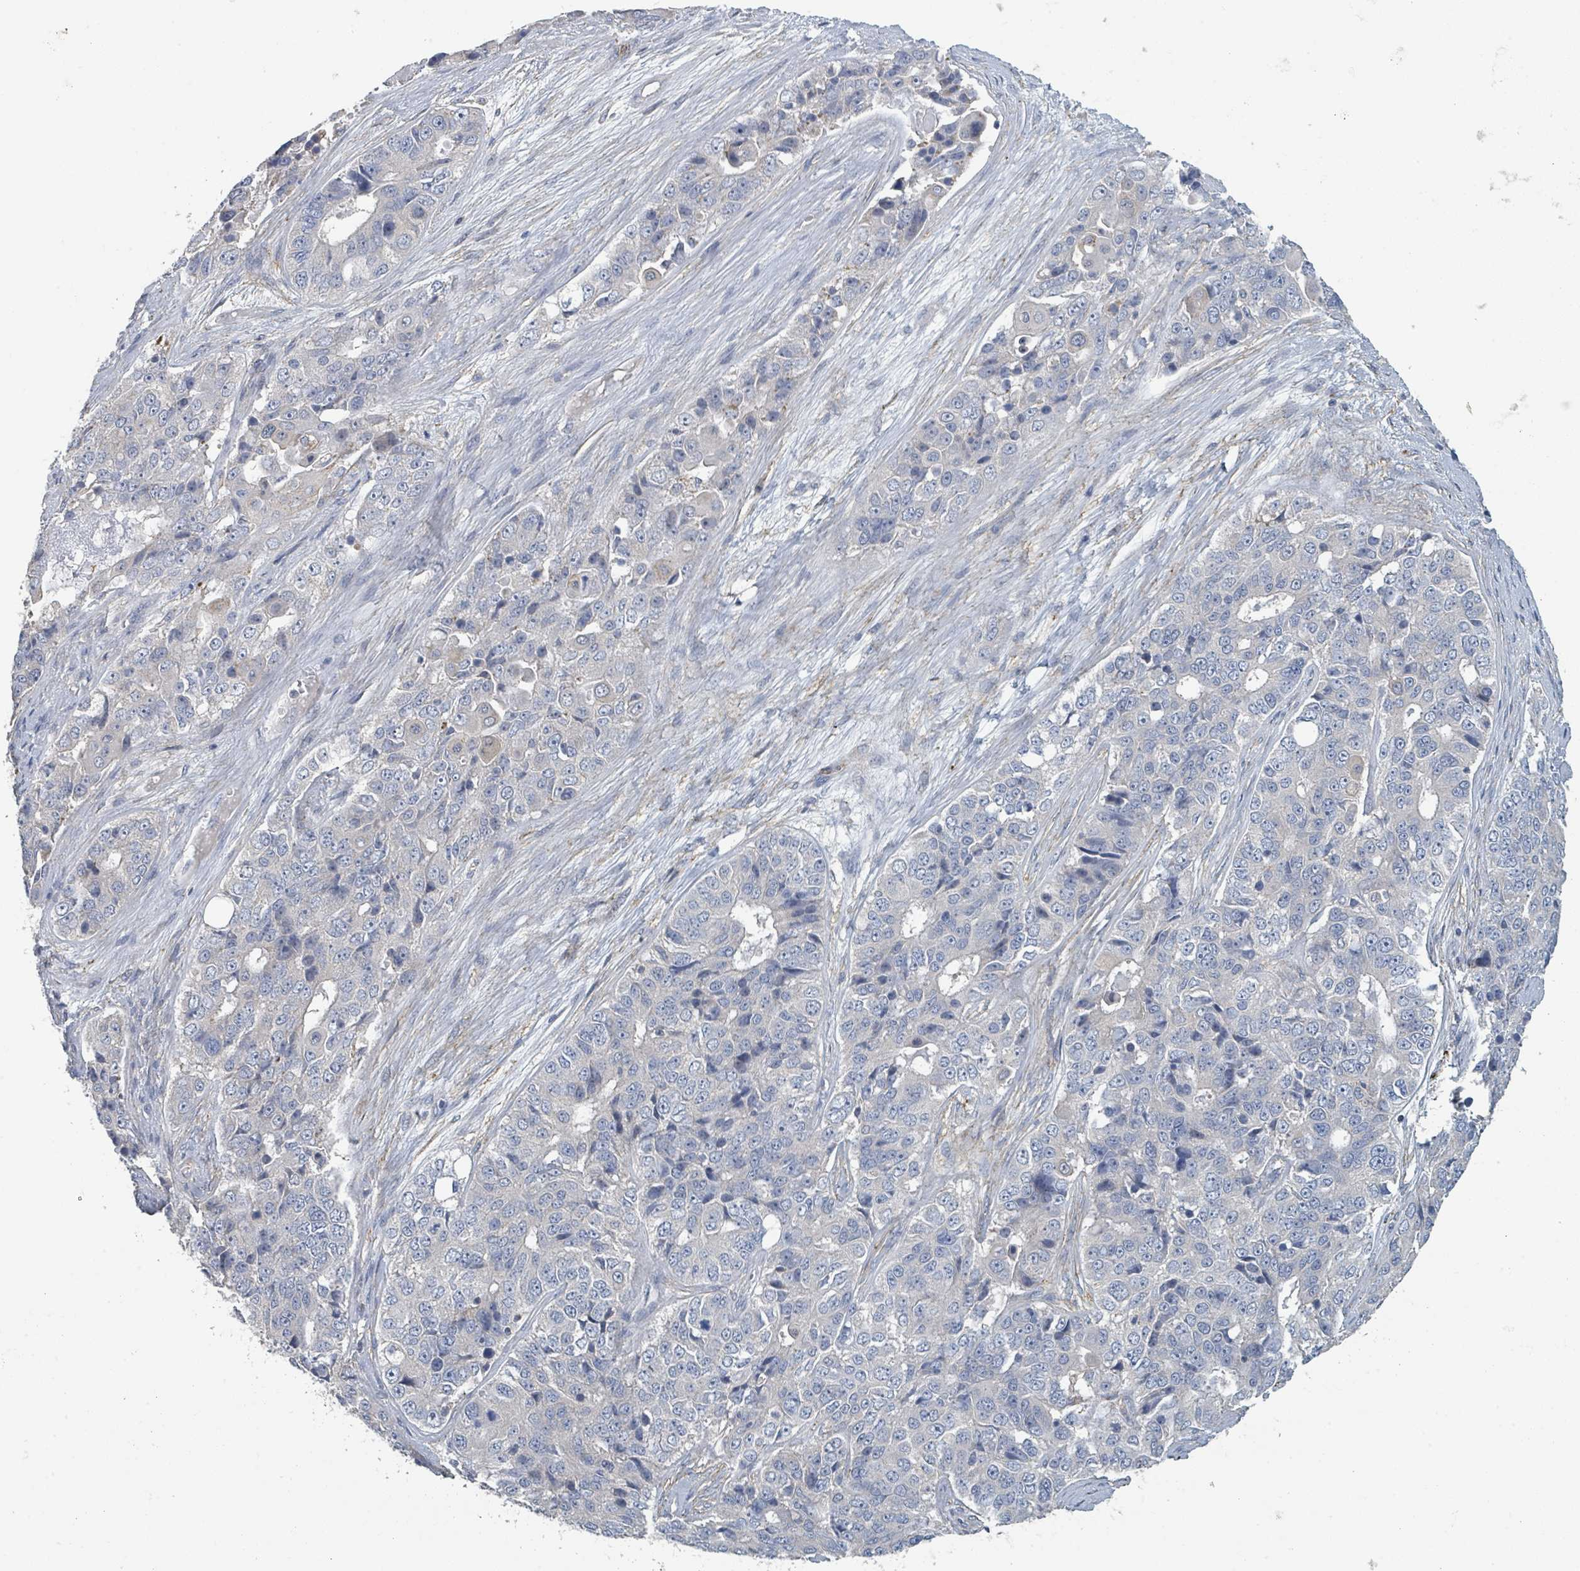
{"staining": {"intensity": "negative", "quantity": "none", "location": "none"}, "tissue": "ovarian cancer", "cell_type": "Tumor cells", "image_type": "cancer", "snomed": [{"axis": "morphology", "description": "Carcinoma, endometroid"}, {"axis": "topography", "description": "Ovary"}], "caption": "A micrograph of human ovarian endometroid carcinoma is negative for staining in tumor cells.", "gene": "LRRC42", "patient": {"sex": "female", "age": 51}}